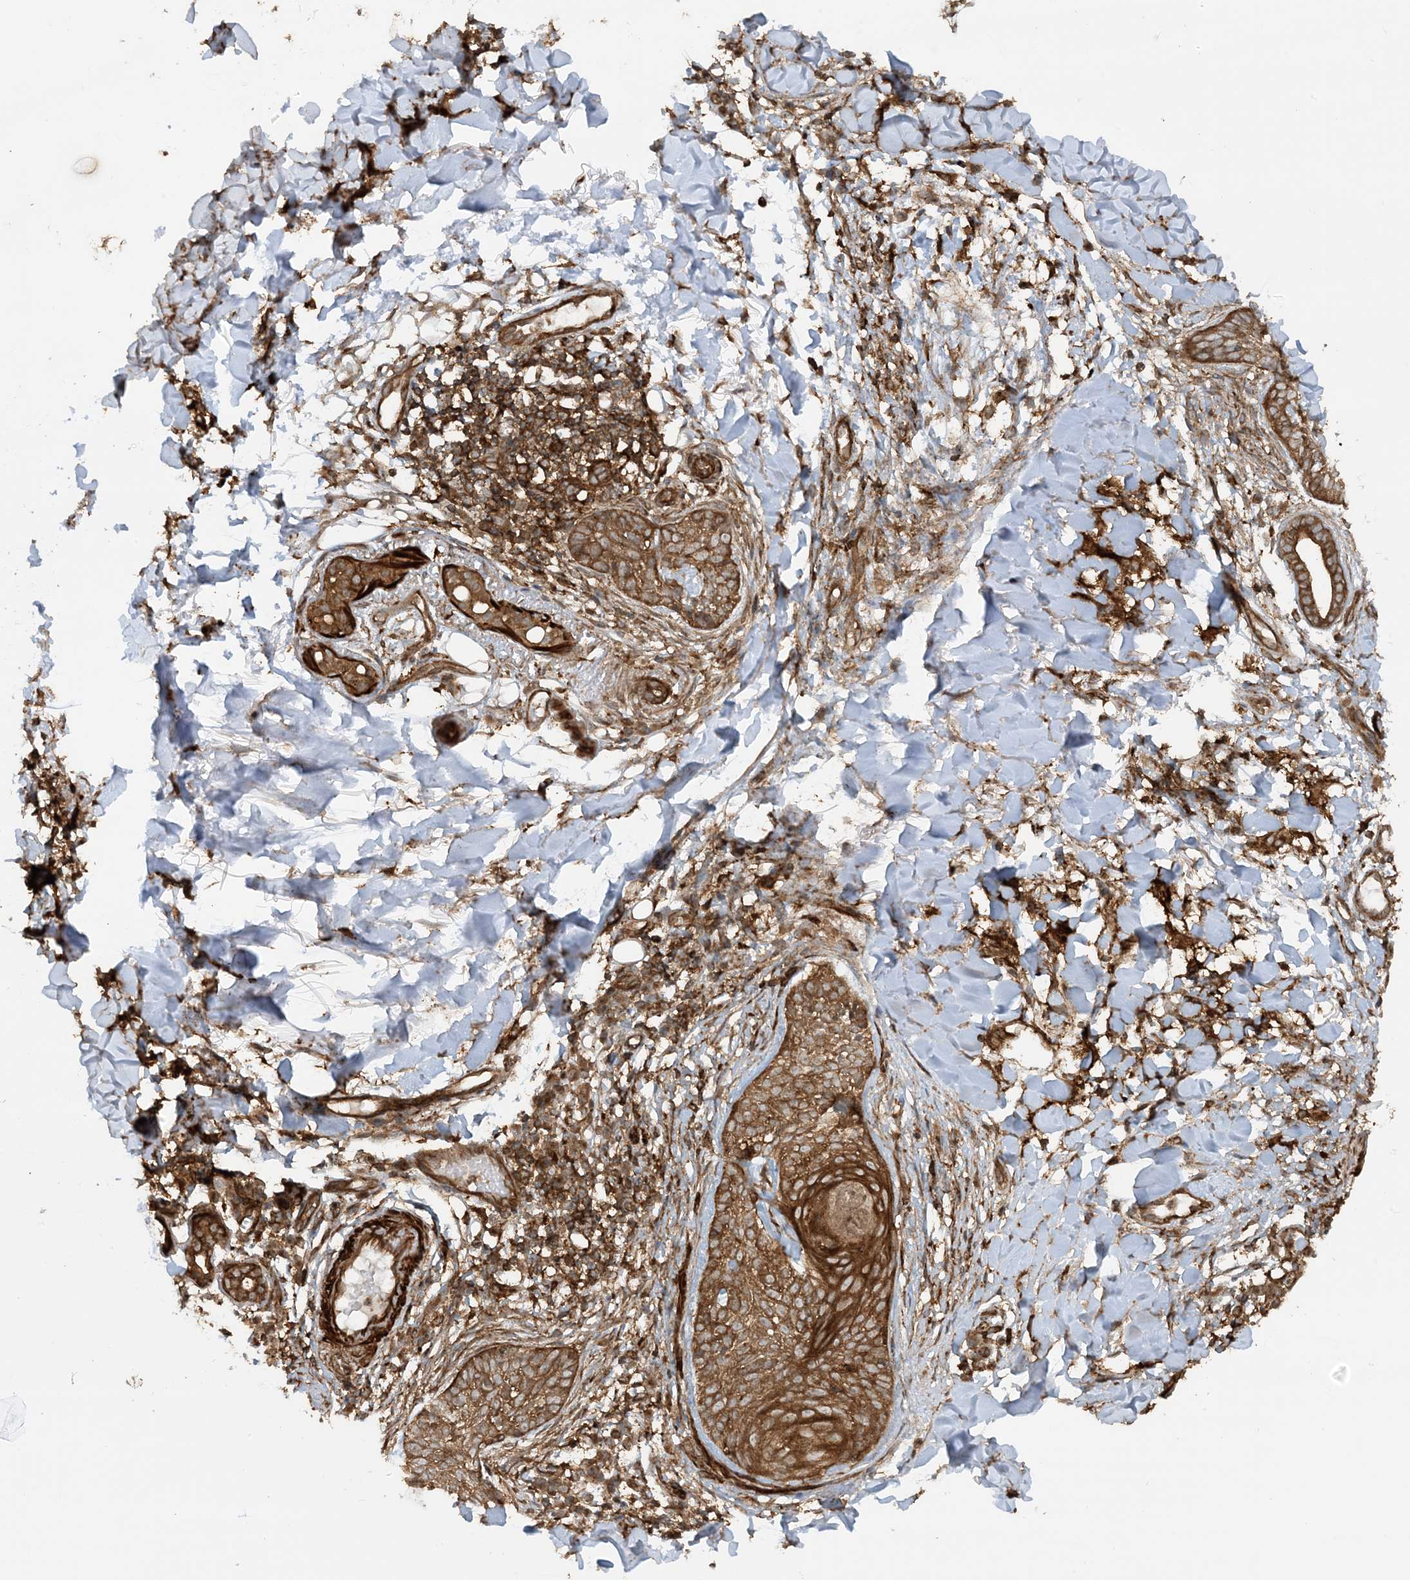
{"staining": {"intensity": "strong", "quantity": ">75%", "location": "cytoplasmic/membranous"}, "tissue": "skin cancer", "cell_type": "Tumor cells", "image_type": "cancer", "snomed": [{"axis": "morphology", "description": "Basal cell carcinoma"}, {"axis": "topography", "description": "Skin"}], "caption": "Brown immunohistochemical staining in skin cancer displays strong cytoplasmic/membranous positivity in approximately >75% of tumor cells. The staining is performed using DAB brown chromogen to label protein expression. The nuclei are counter-stained blue using hematoxylin.", "gene": "STAM2", "patient": {"sex": "male", "age": 85}}